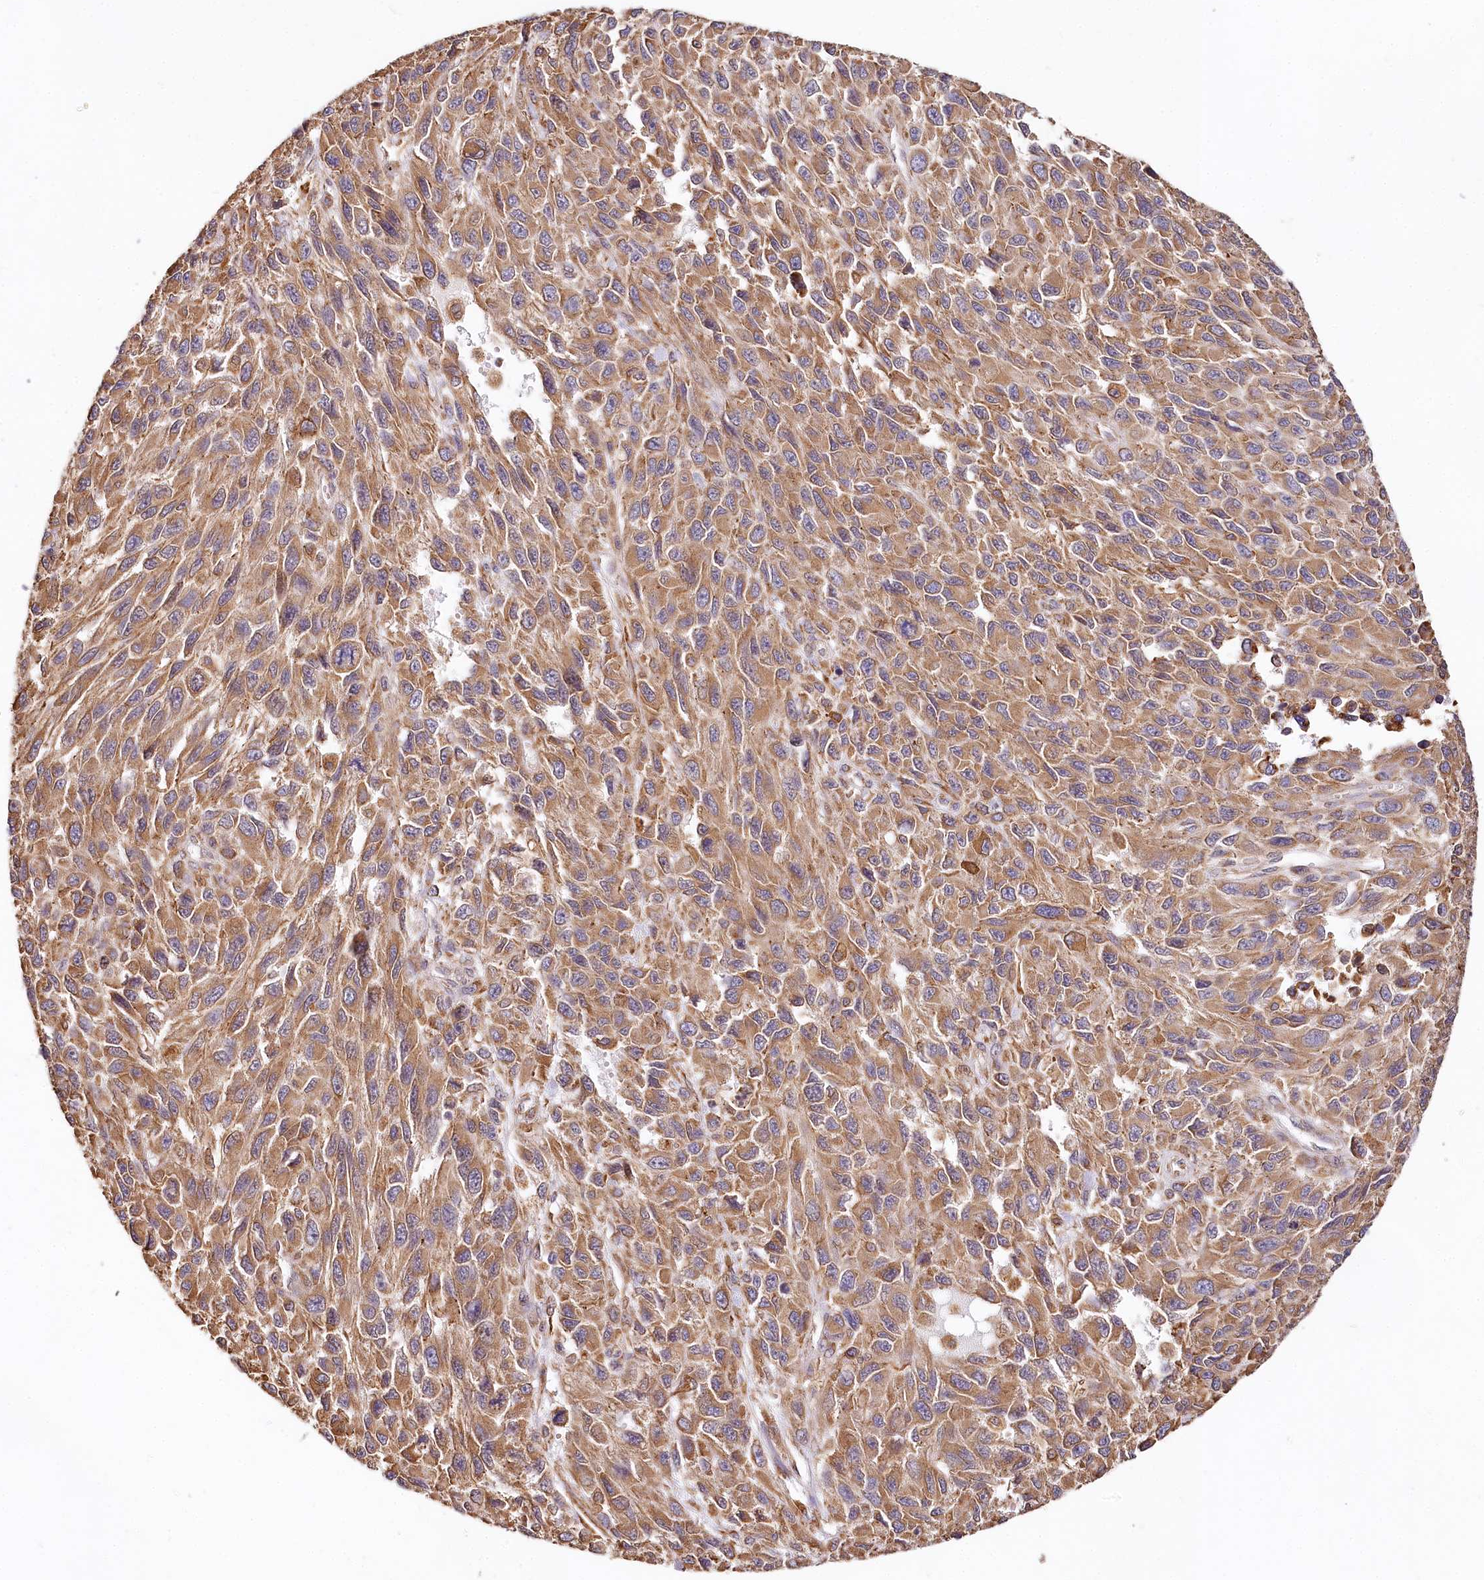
{"staining": {"intensity": "moderate", "quantity": ">75%", "location": "cytoplasmic/membranous"}, "tissue": "melanoma", "cell_type": "Tumor cells", "image_type": "cancer", "snomed": [{"axis": "morphology", "description": "Normal tissue, NOS"}, {"axis": "morphology", "description": "Malignant melanoma, NOS"}, {"axis": "topography", "description": "Skin"}], "caption": "Malignant melanoma was stained to show a protein in brown. There is medium levels of moderate cytoplasmic/membranous expression in about >75% of tumor cells.", "gene": "VEGFA", "patient": {"sex": "female", "age": 96}}